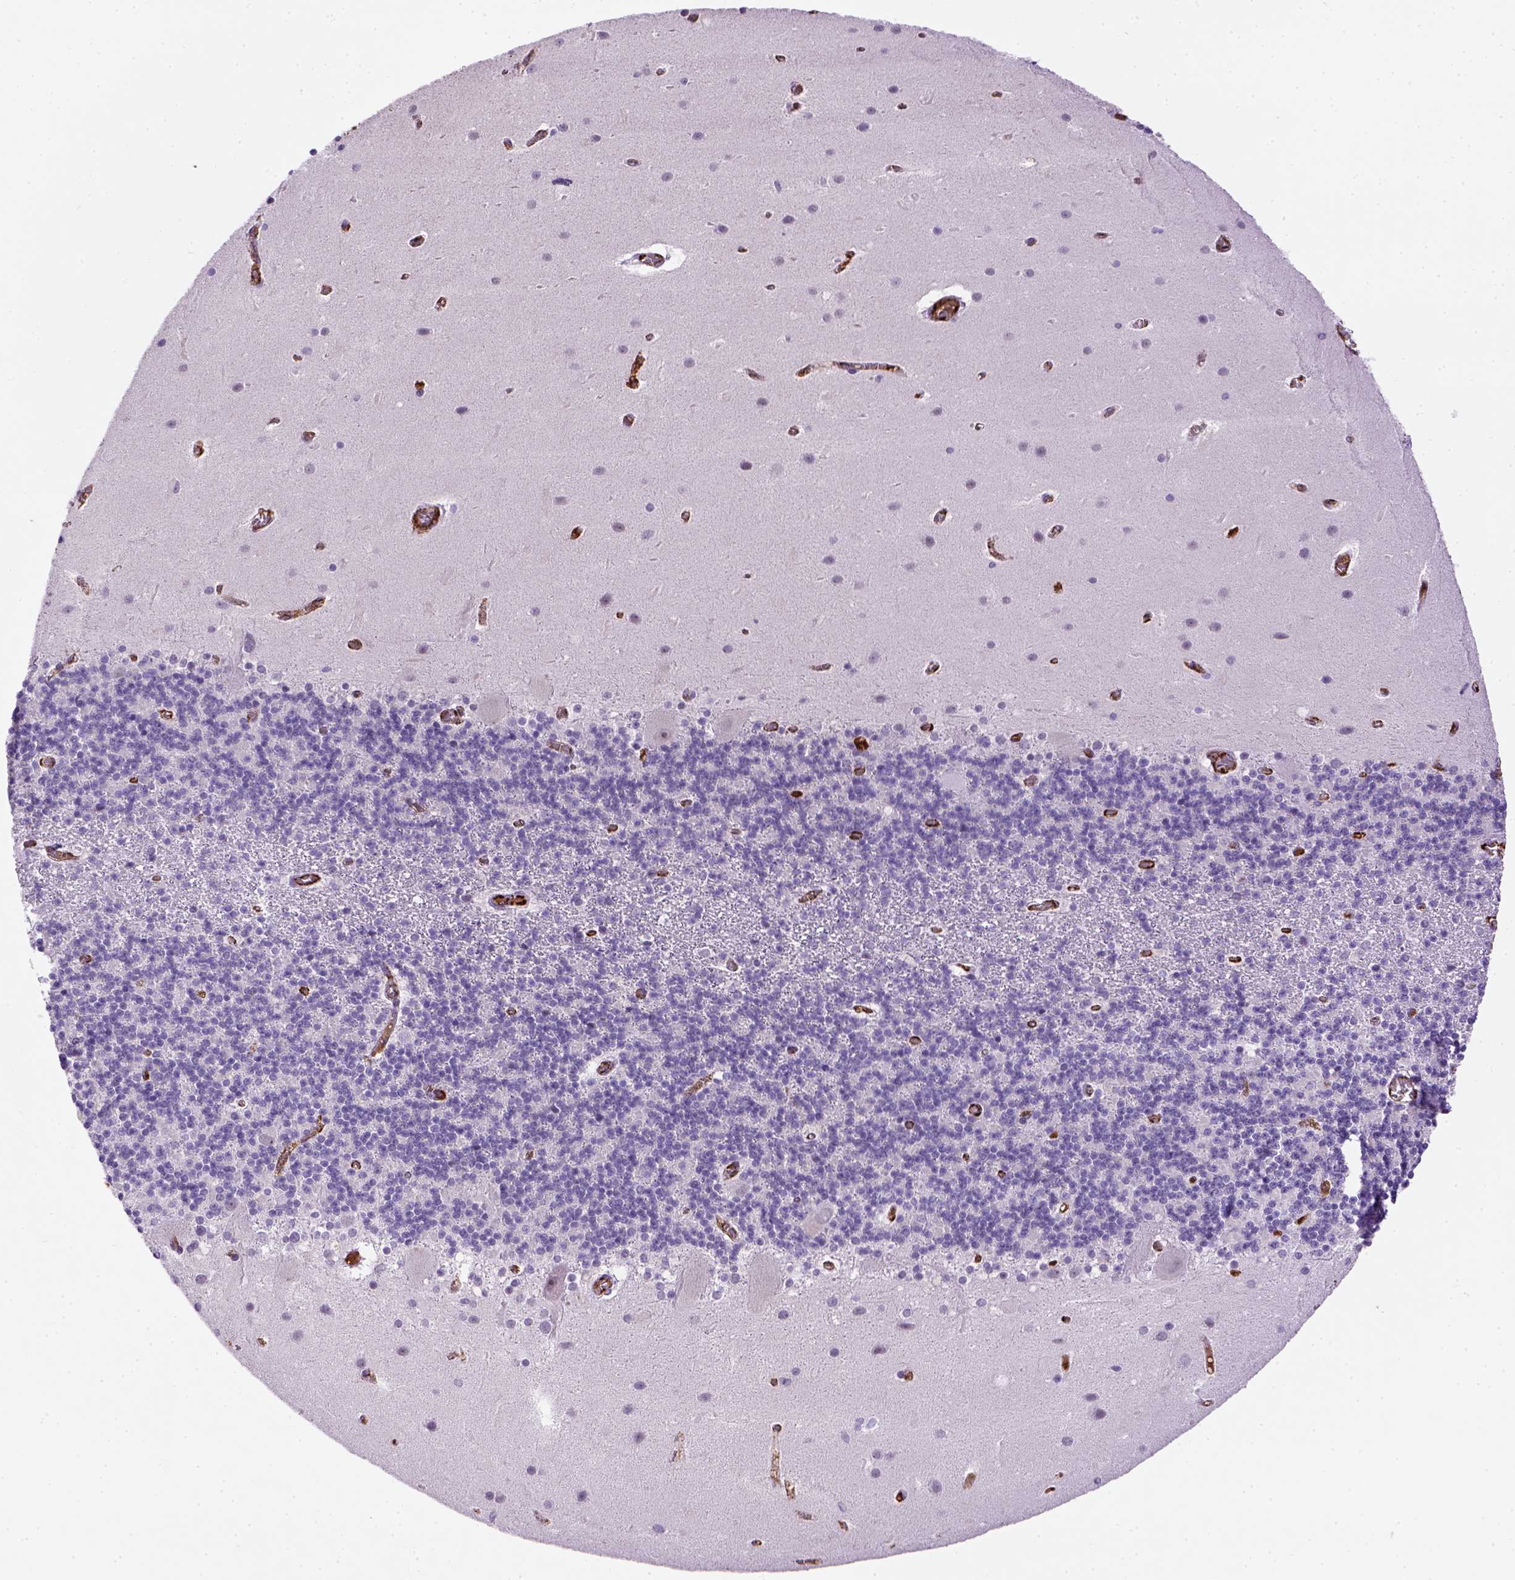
{"staining": {"intensity": "negative", "quantity": "none", "location": "none"}, "tissue": "cerebellum", "cell_type": "Cells in granular layer", "image_type": "normal", "snomed": [{"axis": "morphology", "description": "Normal tissue, NOS"}, {"axis": "topography", "description": "Cerebellum"}], "caption": "IHC photomicrograph of unremarkable cerebellum: human cerebellum stained with DAB (3,3'-diaminobenzidine) shows no significant protein positivity in cells in granular layer.", "gene": "VWF", "patient": {"sex": "male", "age": 70}}